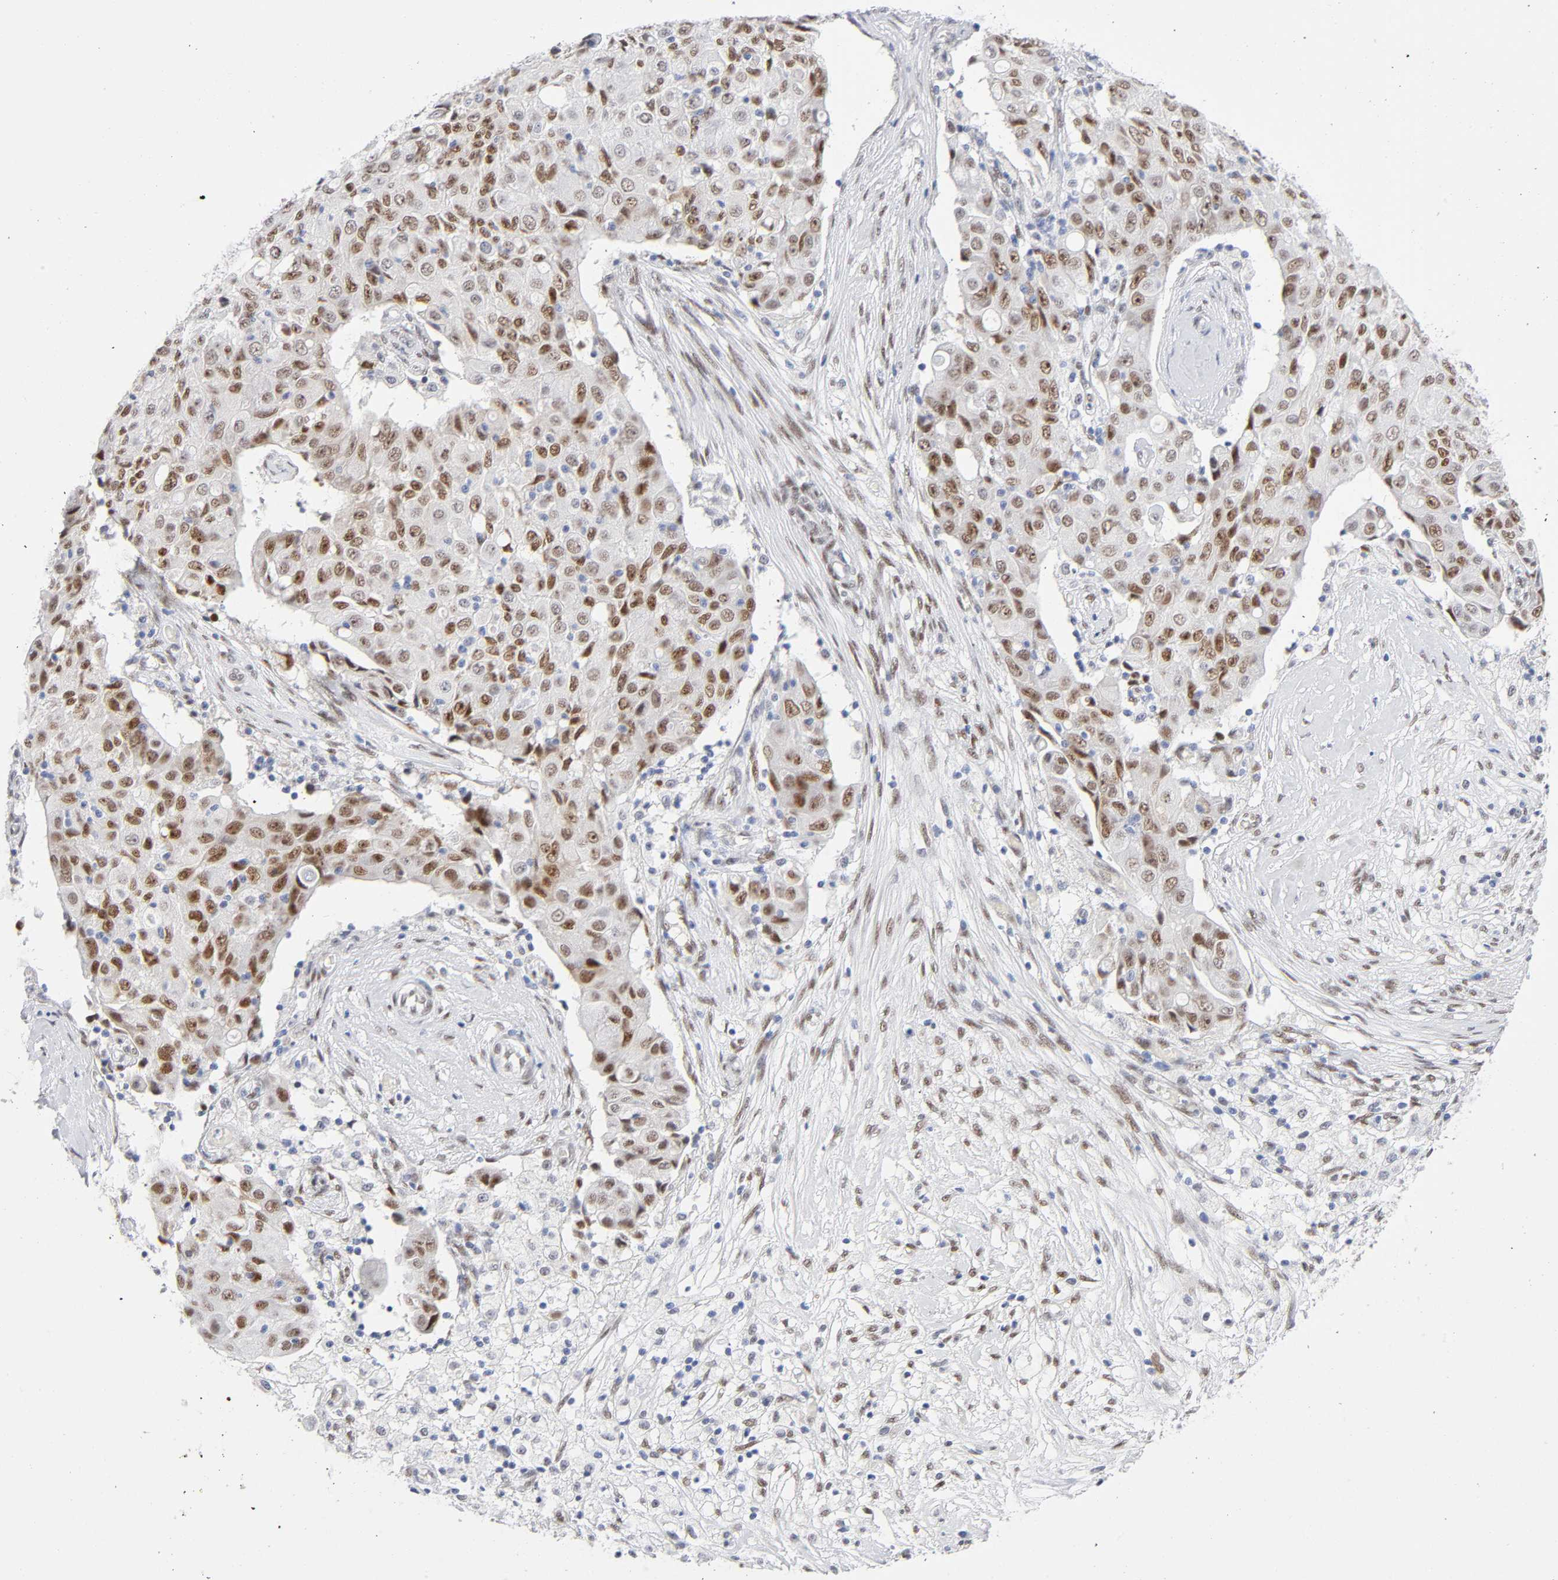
{"staining": {"intensity": "moderate", "quantity": ">75%", "location": "nuclear"}, "tissue": "ovarian cancer", "cell_type": "Tumor cells", "image_type": "cancer", "snomed": [{"axis": "morphology", "description": "Carcinoma, endometroid"}, {"axis": "topography", "description": "Ovary"}], "caption": "Brown immunohistochemical staining in endometroid carcinoma (ovarian) demonstrates moderate nuclear staining in about >75% of tumor cells. Immunohistochemistry (ihc) stains the protein of interest in brown and the nuclei are stained blue.", "gene": "NFIC", "patient": {"sex": "female", "age": 42}}